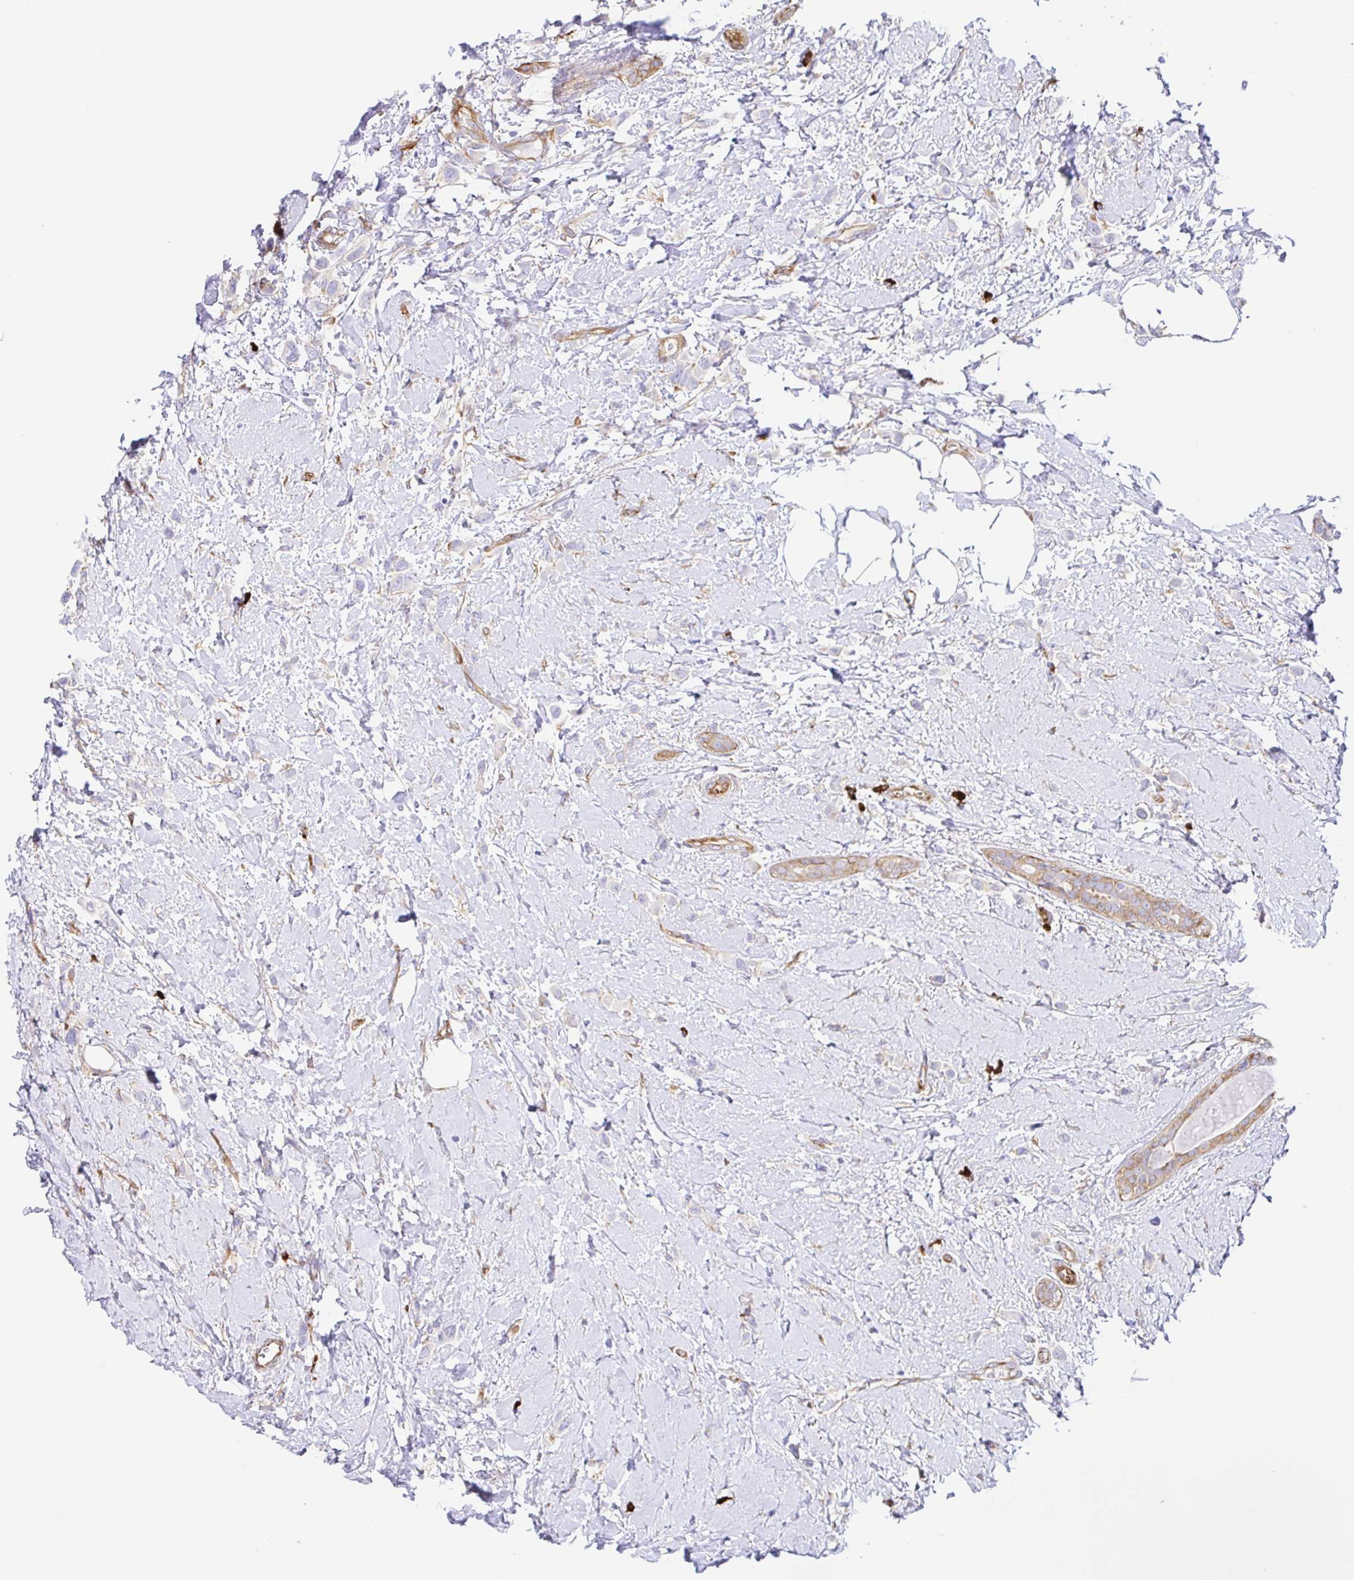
{"staining": {"intensity": "negative", "quantity": "none", "location": "none"}, "tissue": "breast cancer", "cell_type": "Tumor cells", "image_type": "cancer", "snomed": [{"axis": "morphology", "description": "Lobular carcinoma"}, {"axis": "topography", "description": "Breast"}], "caption": "DAB immunohistochemical staining of human breast cancer shows no significant expression in tumor cells.", "gene": "DOCK1", "patient": {"sex": "female", "age": 66}}